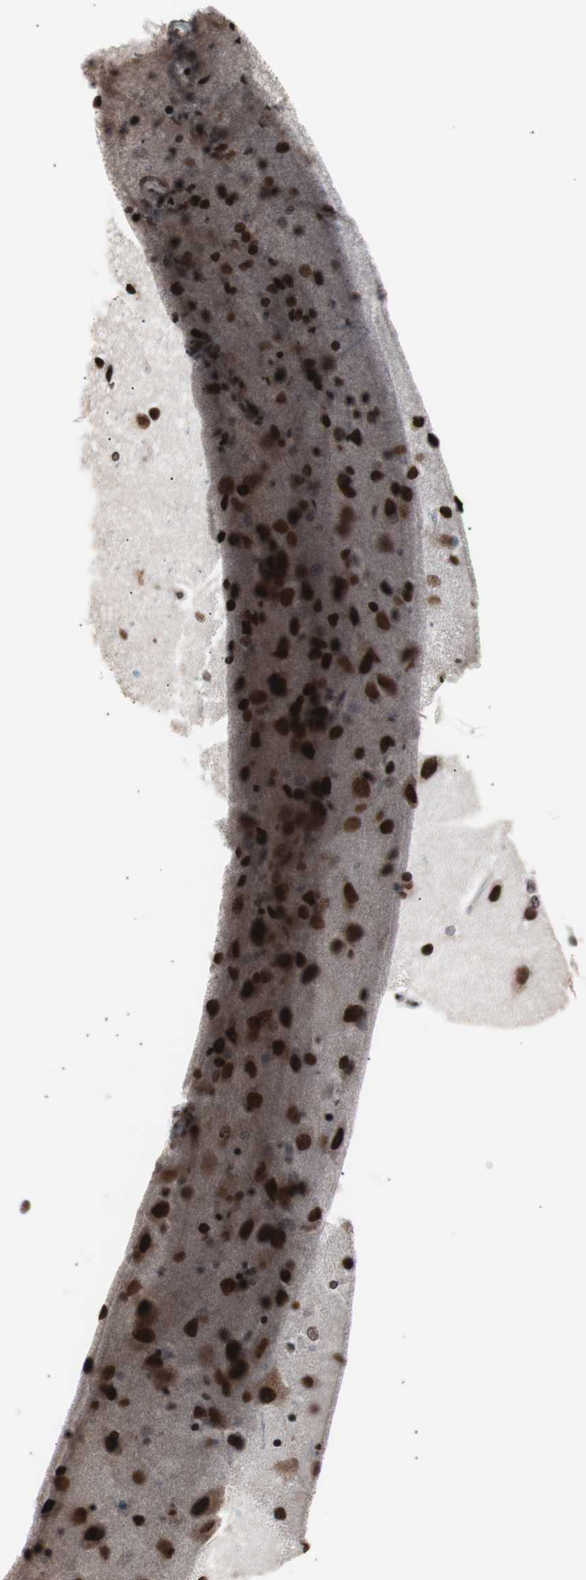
{"staining": {"intensity": "strong", "quantity": ">75%", "location": "nuclear"}, "tissue": "caudate", "cell_type": "Glial cells", "image_type": "normal", "snomed": [{"axis": "morphology", "description": "Normal tissue, NOS"}, {"axis": "topography", "description": "Lateral ventricle wall"}], "caption": "Immunohistochemistry image of benign caudate: human caudate stained using immunohistochemistry (IHC) shows high levels of strong protein expression localized specifically in the nuclear of glial cells, appearing as a nuclear brown color.", "gene": "POGZ", "patient": {"sex": "female", "age": 54}}